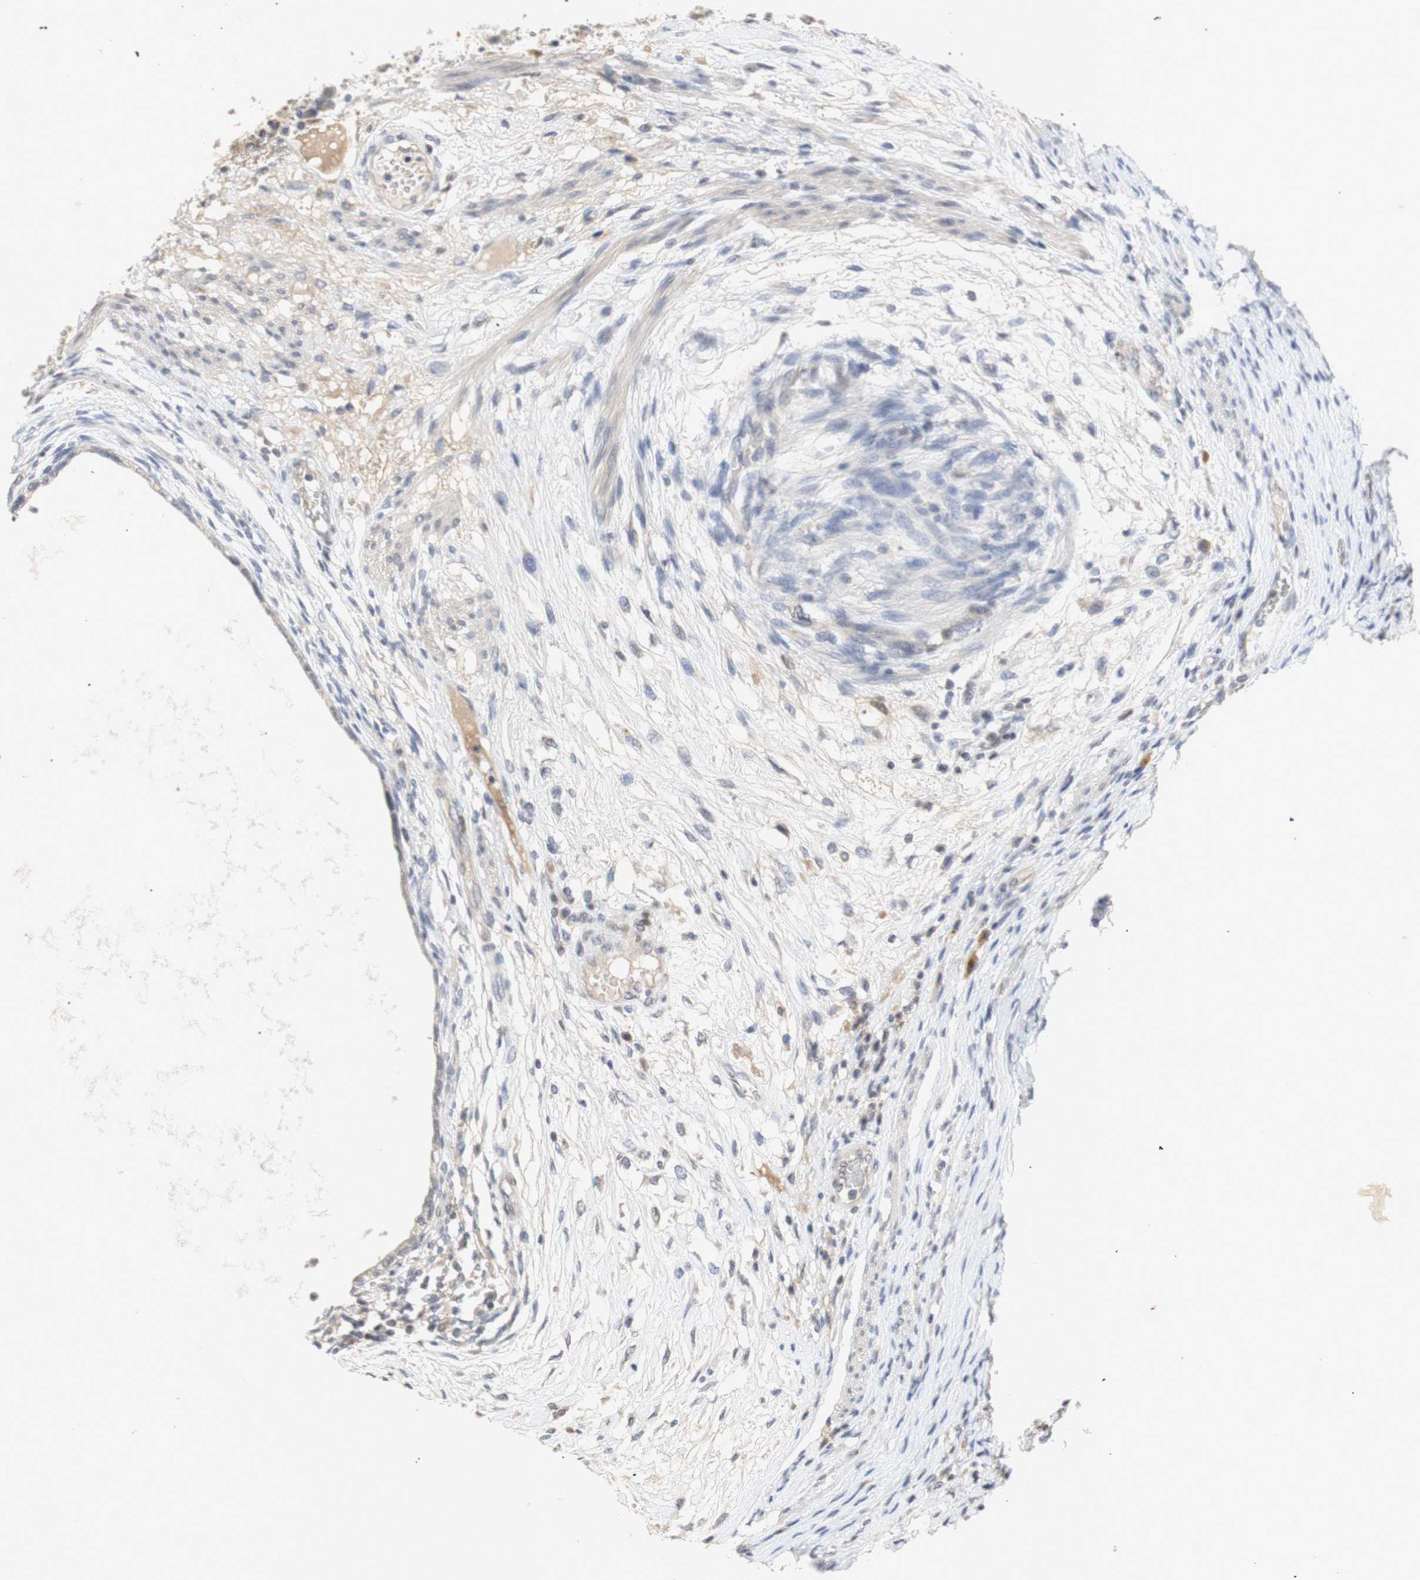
{"staining": {"intensity": "weak", "quantity": "25%-75%", "location": "cytoplasmic/membranous"}, "tissue": "testis cancer", "cell_type": "Tumor cells", "image_type": "cancer", "snomed": [{"axis": "morphology", "description": "Carcinoma, Embryonal, NOS"}, {"axis": "topography", "description": "Testis"}], "caption": "Immunohistochemistry (IHC) staining of testis cancer, which shows low levels of weak cytoplasmic/membranous positivity in approximately 25%-75% of tumor cells indicating weak cytoplasmic/membranous protein staining. The staining was performed using DAB (3,3'-diaminobenzidine) (brown) for protein detection and nuclei were counterstained in hematoxylin (blue).", "gene": "FOSB", "patient": {"sex": "male", "age": 26}}